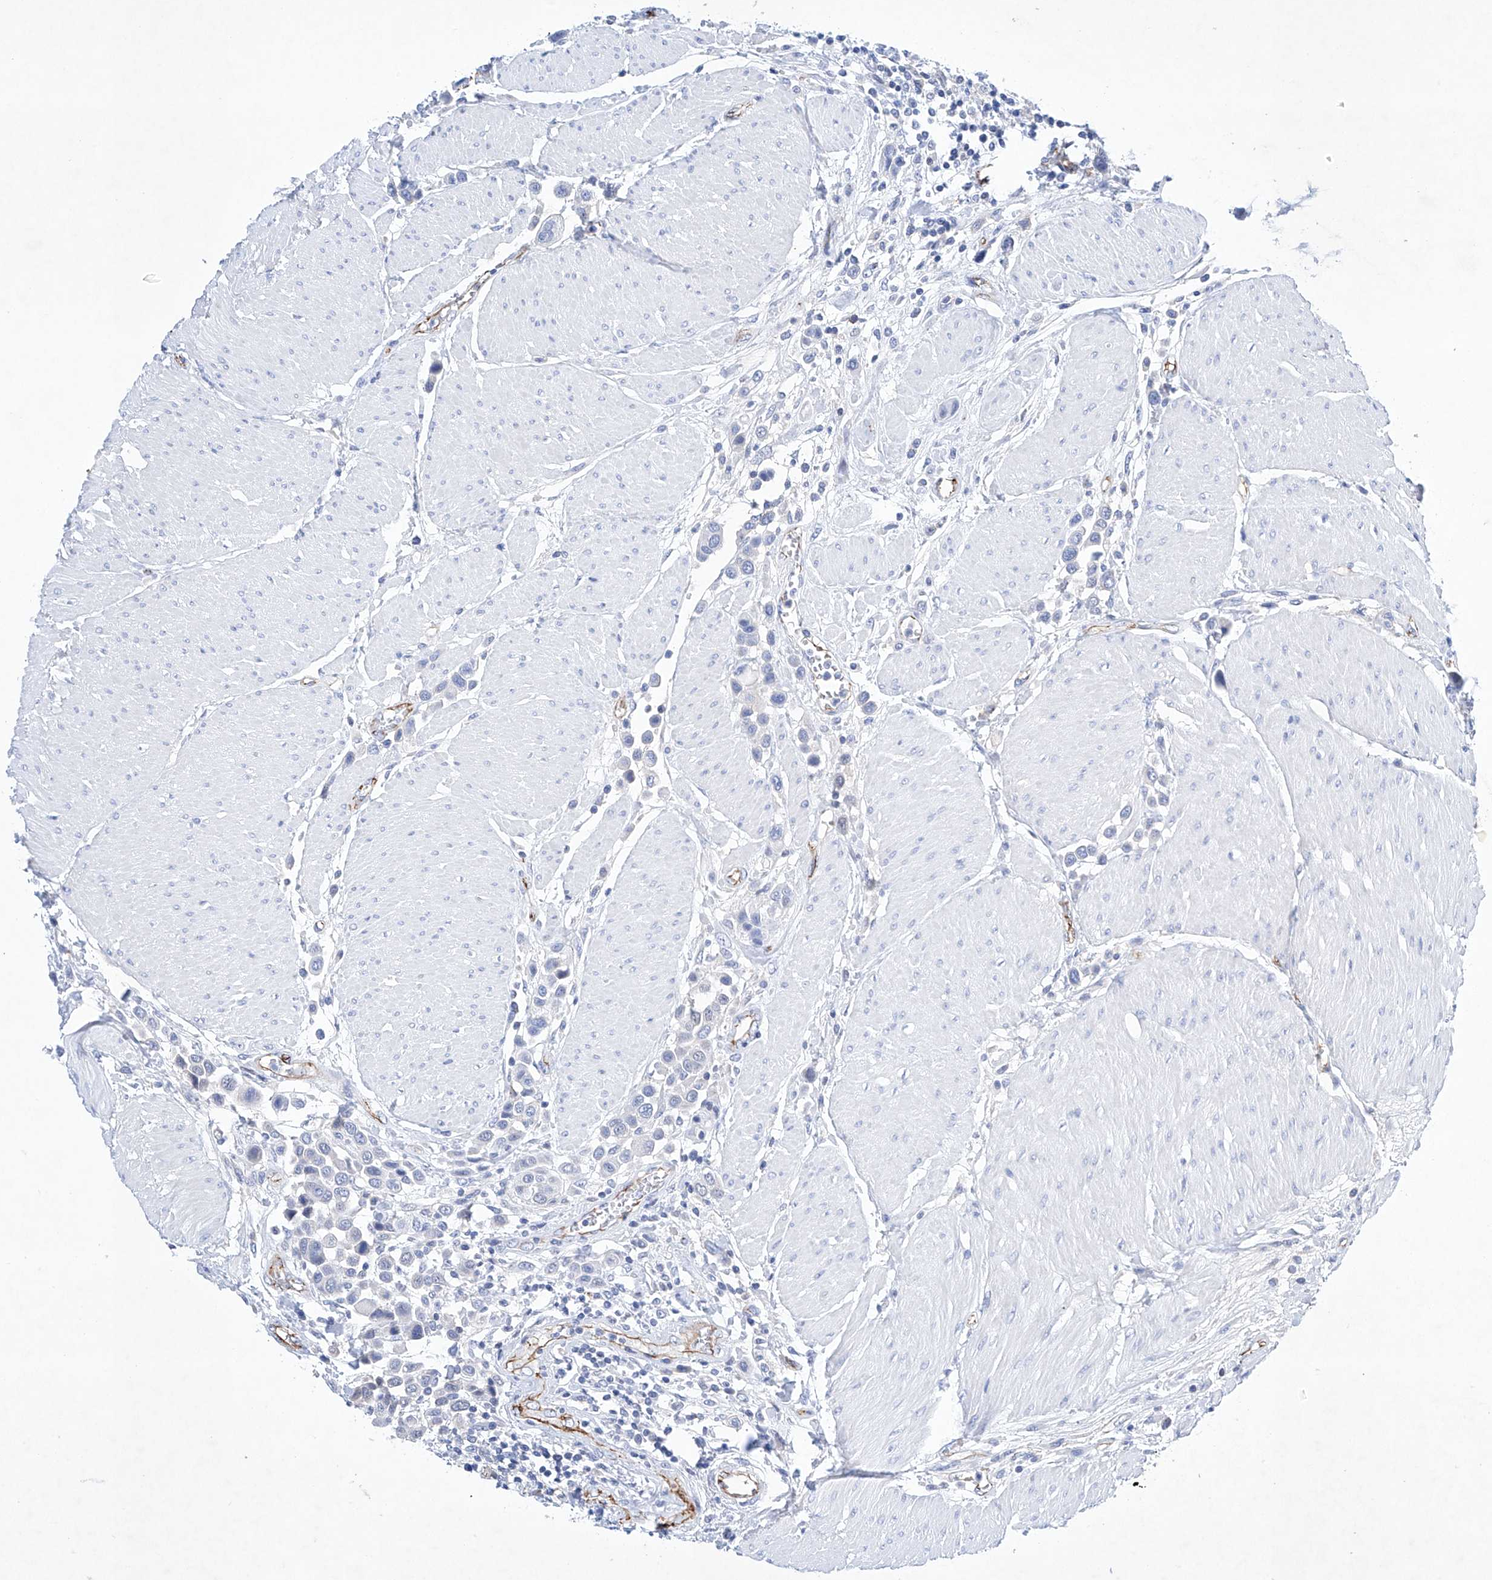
{"staining": {"intensity": "negative", "quantity": "none", "location": "none"}, "tissue": "urothelial cancer", "cell_type": "Tumor cells", "image_type": "cancer", "snomed": [{"axis": "morphology", "description": "Urothelial carcinoma, High grade"}, {"axis": "topography", "description": "Urinary bladder"}], "caption": "DAB immunohistochemical staining of urothelial cancer displays no significant staining in tumor cells.", "gene": "ETV7", "patient": {"sex": "male", "age": 50}}